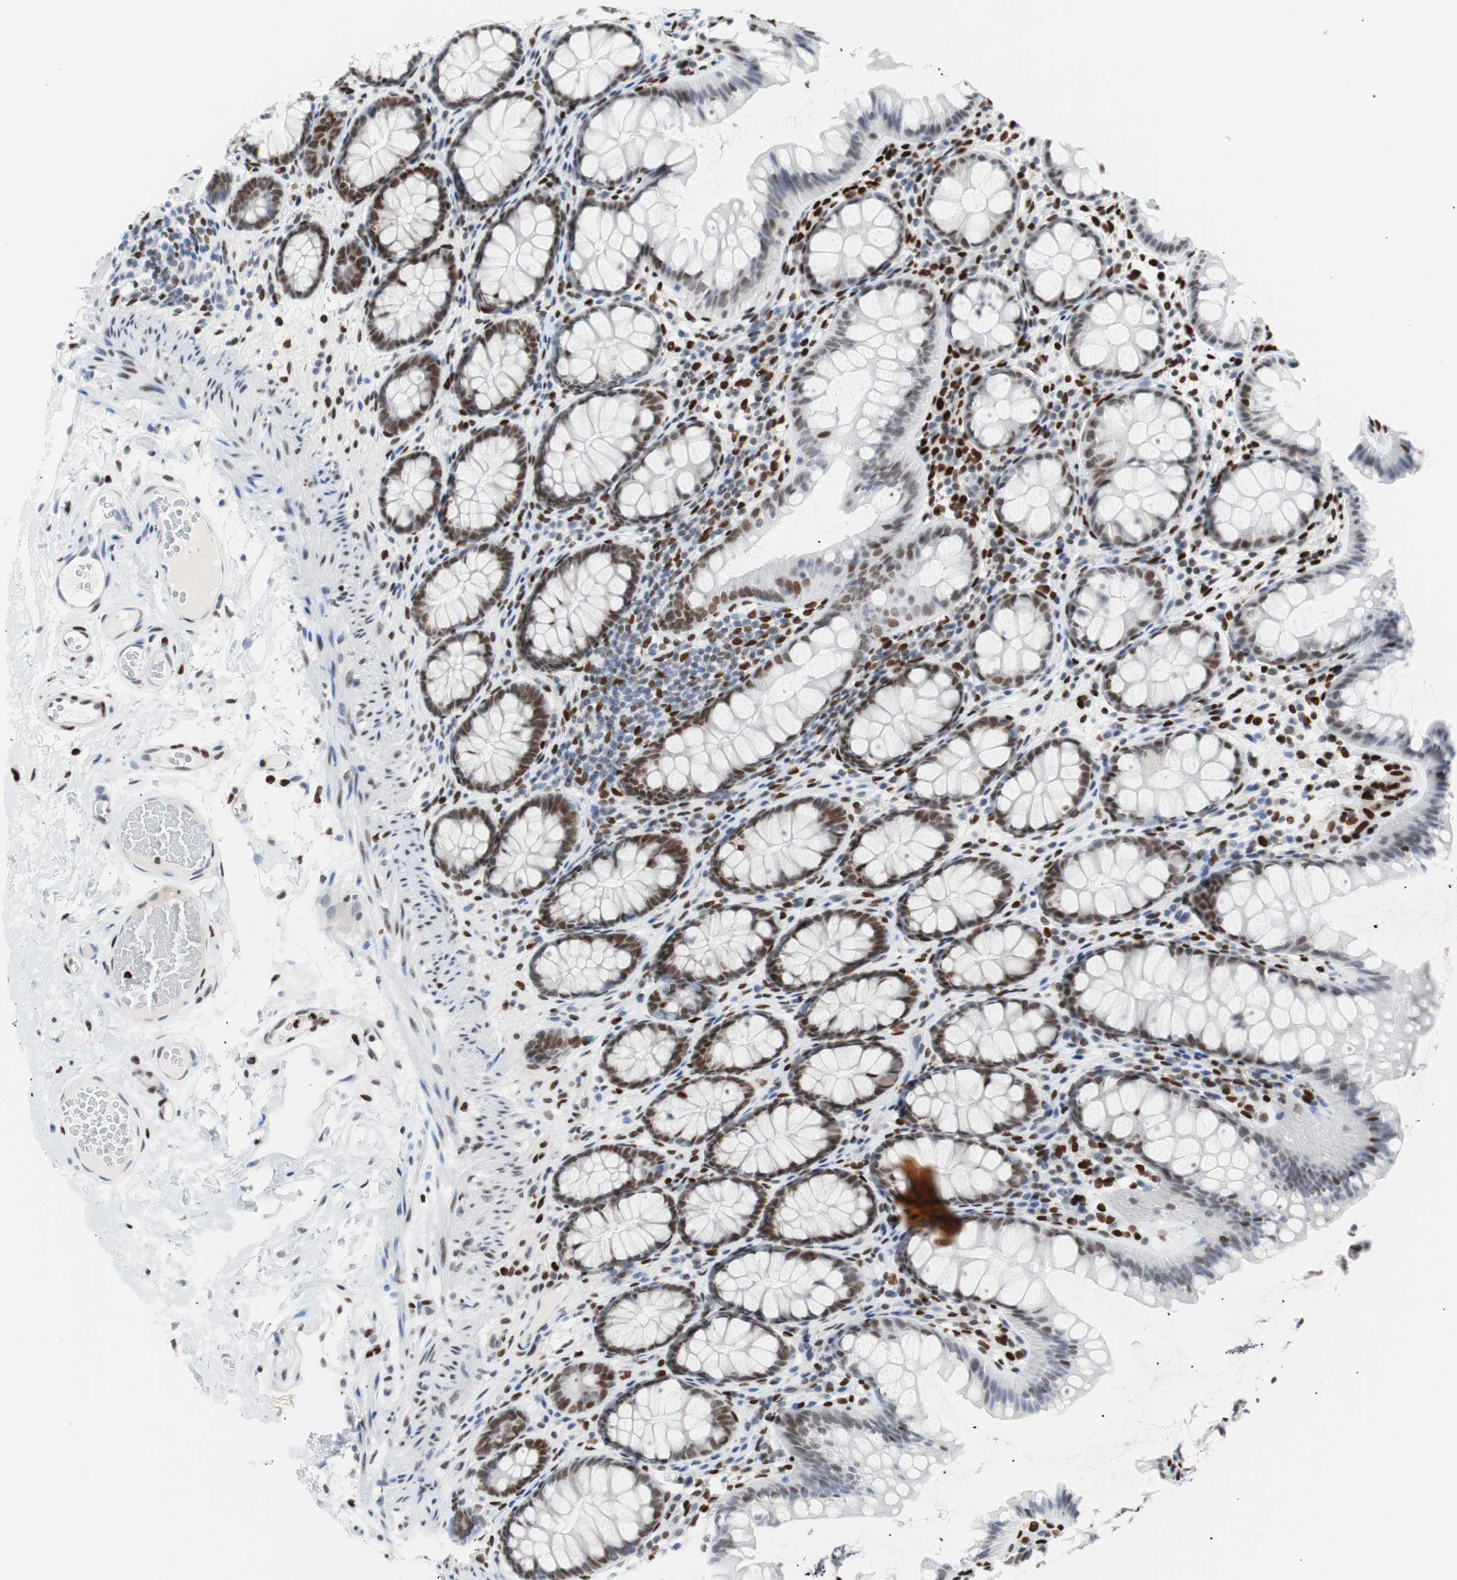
{"staining": {"intensity": "moderate", "quantity": "25%-75%", "location": "nuclear"}, "tissue": "colon", "cell_type": "Endothelial cells", "image_type": "normal", "snomed": [{"axis": "morphology", "description": "Normal tissue, NOS"}, {"axis": "topography", "description": "Colon"}], "caption": "Immunohistochemistry micrograph of normal human colon stained for a protein (brown), which shows medium levels of moderate nuclear staining in about 25%-75% of endothelial cells.", "gene": "CEBPB", "patient": {"sex": "female", "age": 55}}